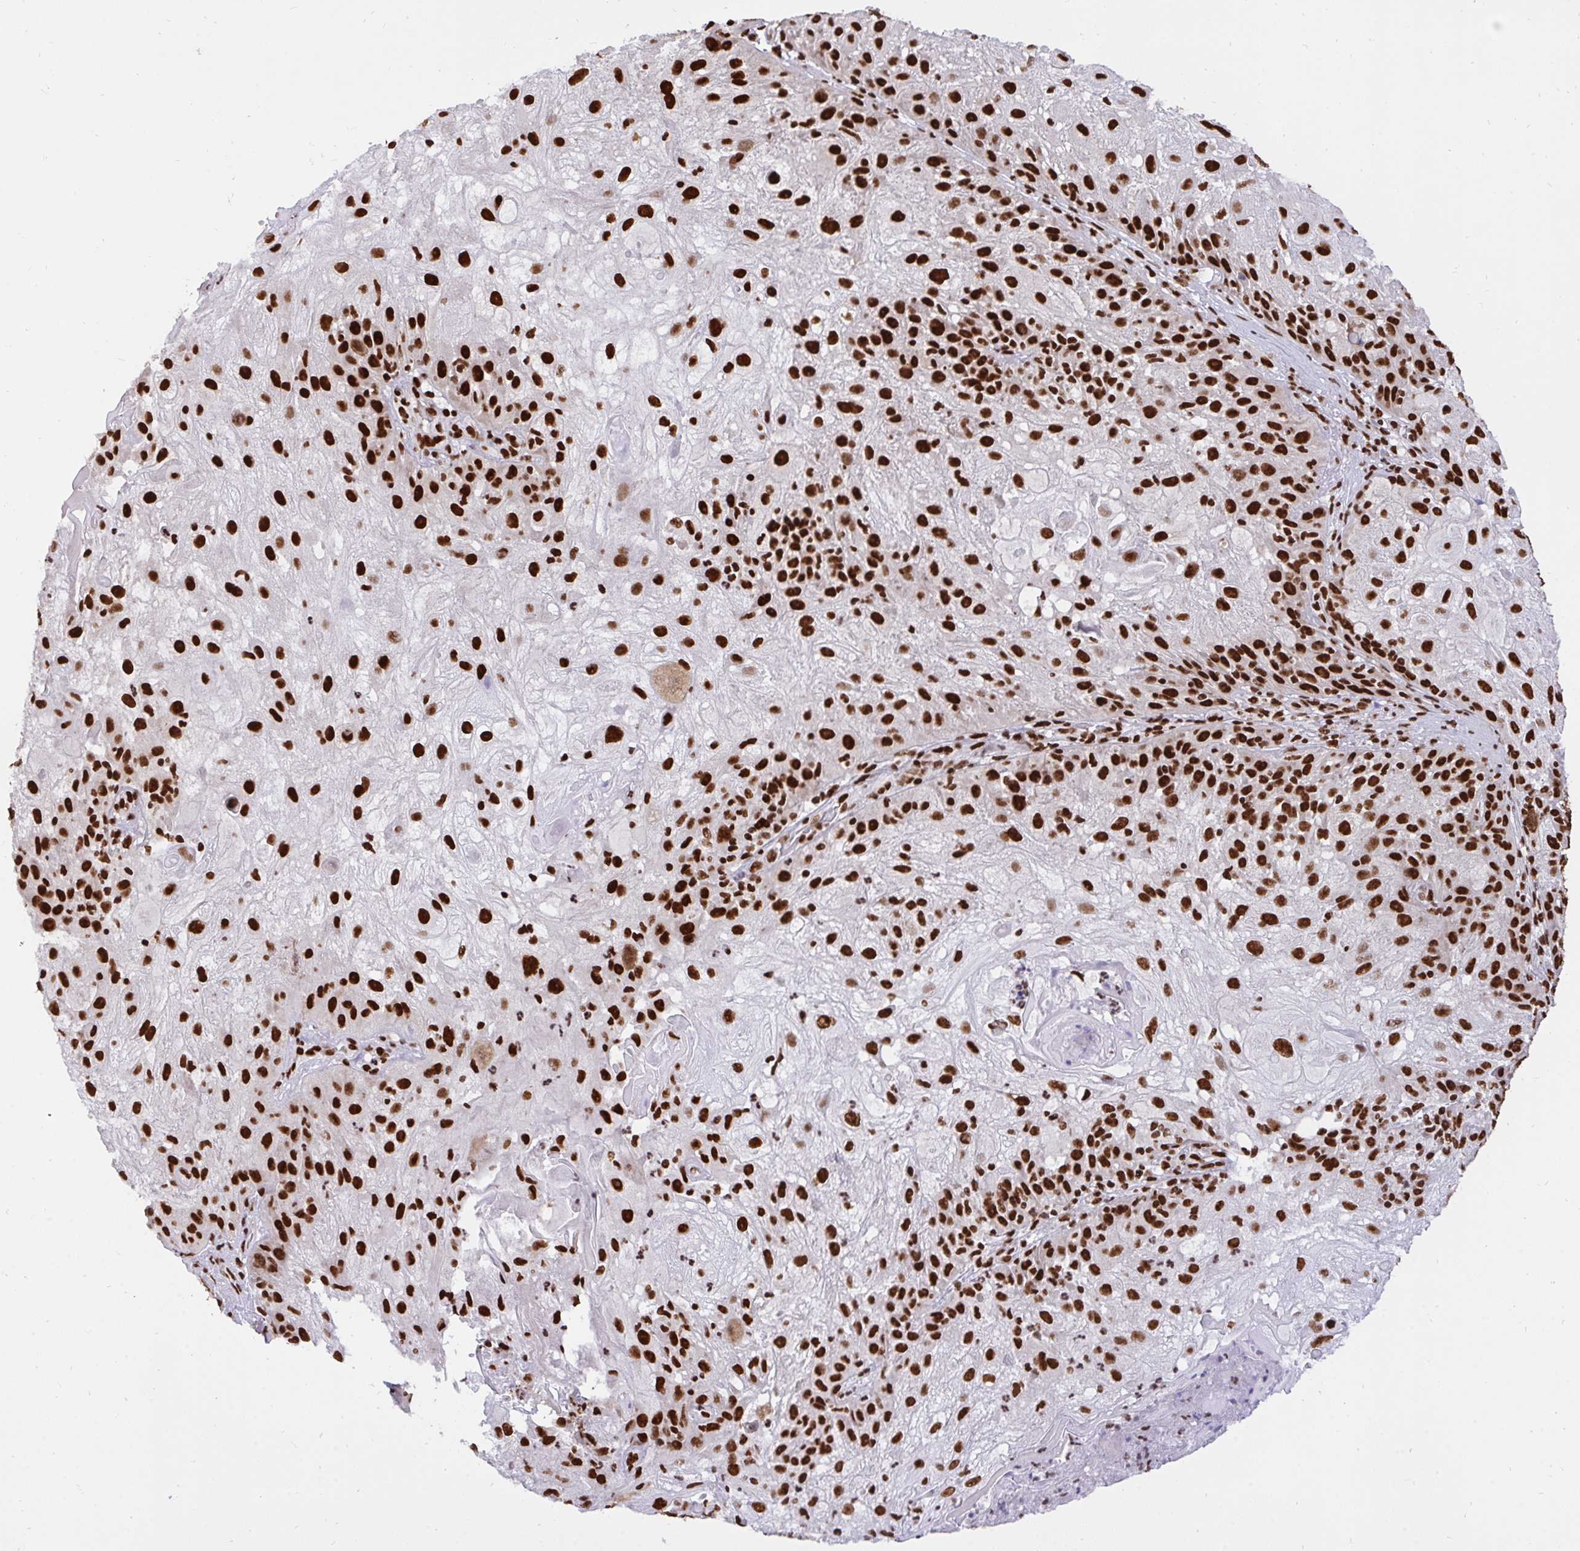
{"staining": {"intensity": "strong", "quantity": ">75%", "location": "nuclear"}, "tissue": "skin cancer", "cell_type": "Tumor cells", "image_type": "cancer", "snomed": [{"axis": "morphology", "description": "Normal tissue, NOS"}, {"axis": "morphology", "description": "Squamous cell carcinoma, NOS"}, {"axis": "topography", "description": "Skin"}], "caption": "This image exhibits immunohistochemistry (IHC) staining of human skin cancer, with high strong nuclear staining in about >75% of tumor cells.", "gene": "HNRNPL", "patient": {"sex": "female", "age": 83}}